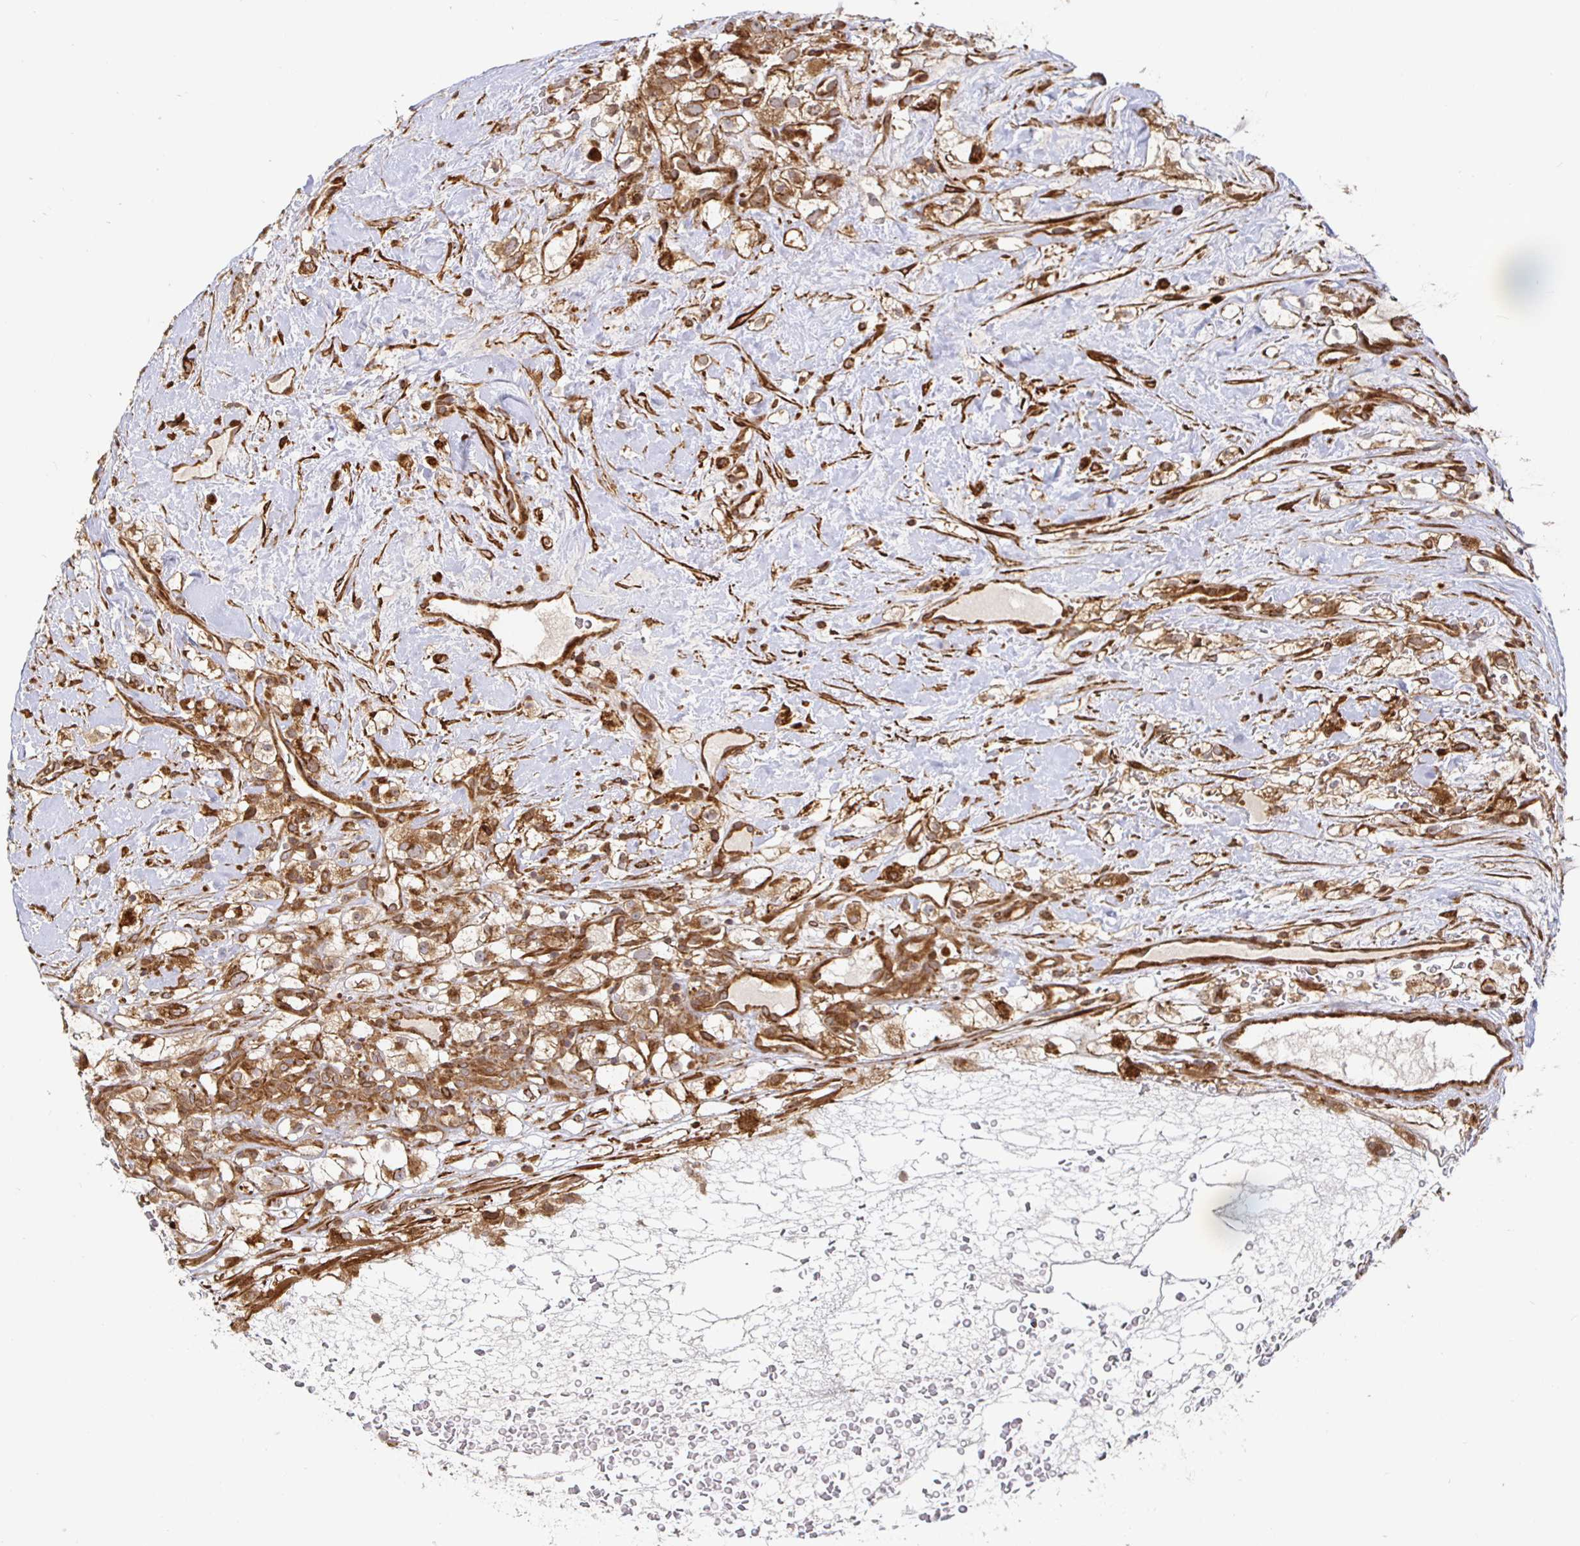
{"staining": {"intensity": "moderate", "quantity": ">75%", "location": "cytoplasmic/membranous"}, "tissue": "renal cancer", "cell_type": "Tumor cells", "image_type": "cancer", "snomed": [{"axis": "morphology", "description": "Adenocarcinoma, NOS"}, {"axis": "topography", "description": "Kidney"}], "caption": "Immunohistochemistry (IHC) (DAB) staining of adenocarcinoma (renal) reveals moderate cytoplasmic/membranous protein positivity in about >75% of tumor cells. The staining is performed using DAB (3,3'-diaminobenzidine) brown chromogen to label protein expression. The nuclei are counter-stained blue using hematoxylin.", "gene": "STRAP", "patient": {"sex": "male", "age": 59}}